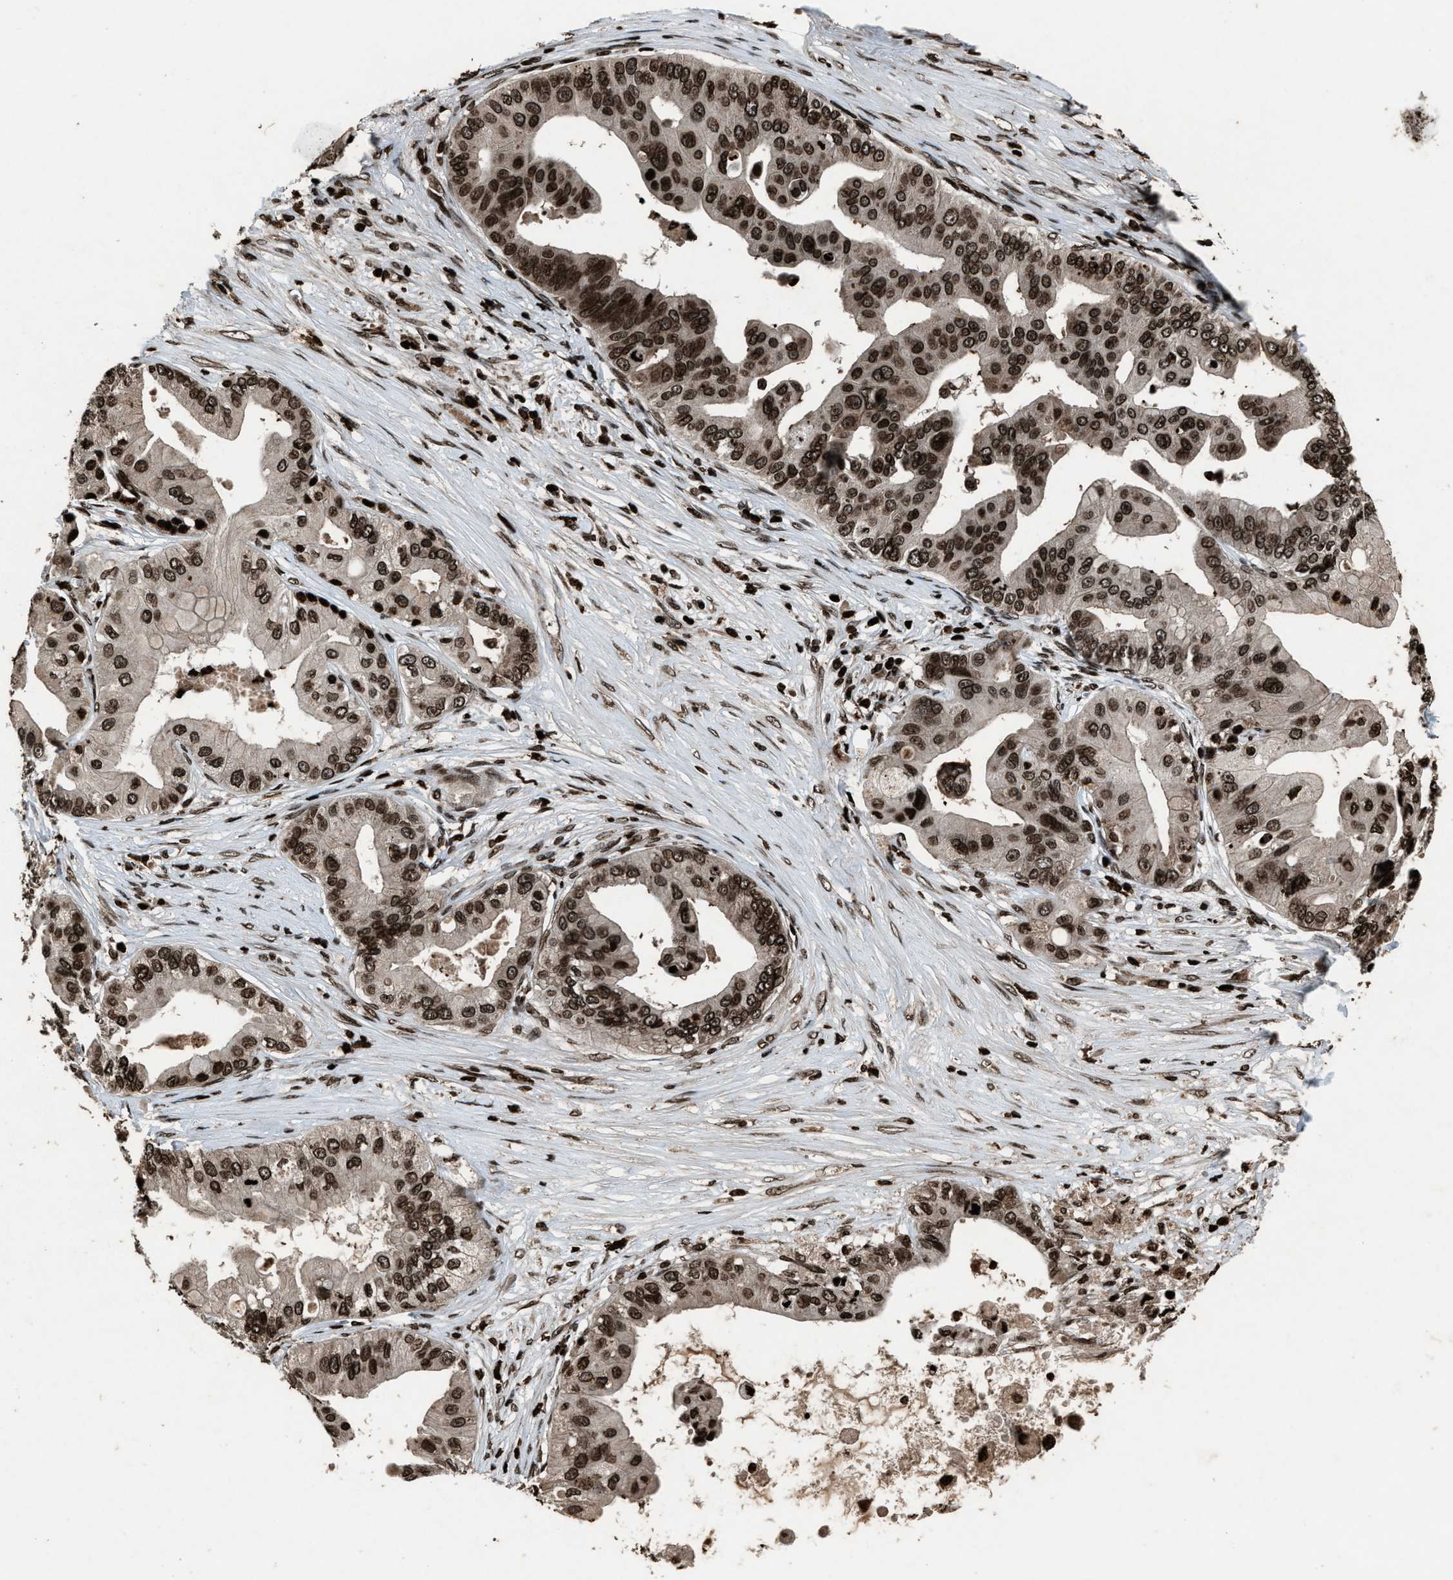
{"staining": {"intensity": "strong", "quantity": ">75%", "location": "nuclear"}, "tissue": "pancreatic cancer", "cell_type": "Tumor cells", "image_type": "cancer", "snomed": [{"axis": "morphology", "description": "Adenocarcinoma, NOS"}, {"axis": "topography", "description": "Pancreas"}], "caption": "Brown immunohistochemical staining in human pancreatic cancer (adenocarcinoma) reveals strong nuclear expression in about >75% of tumor cells. (brown staining indicates protein expression, while blue staining denotes nuclei).", "gene": "H4C1", "patient": {"sex": "female", "age": 75}}